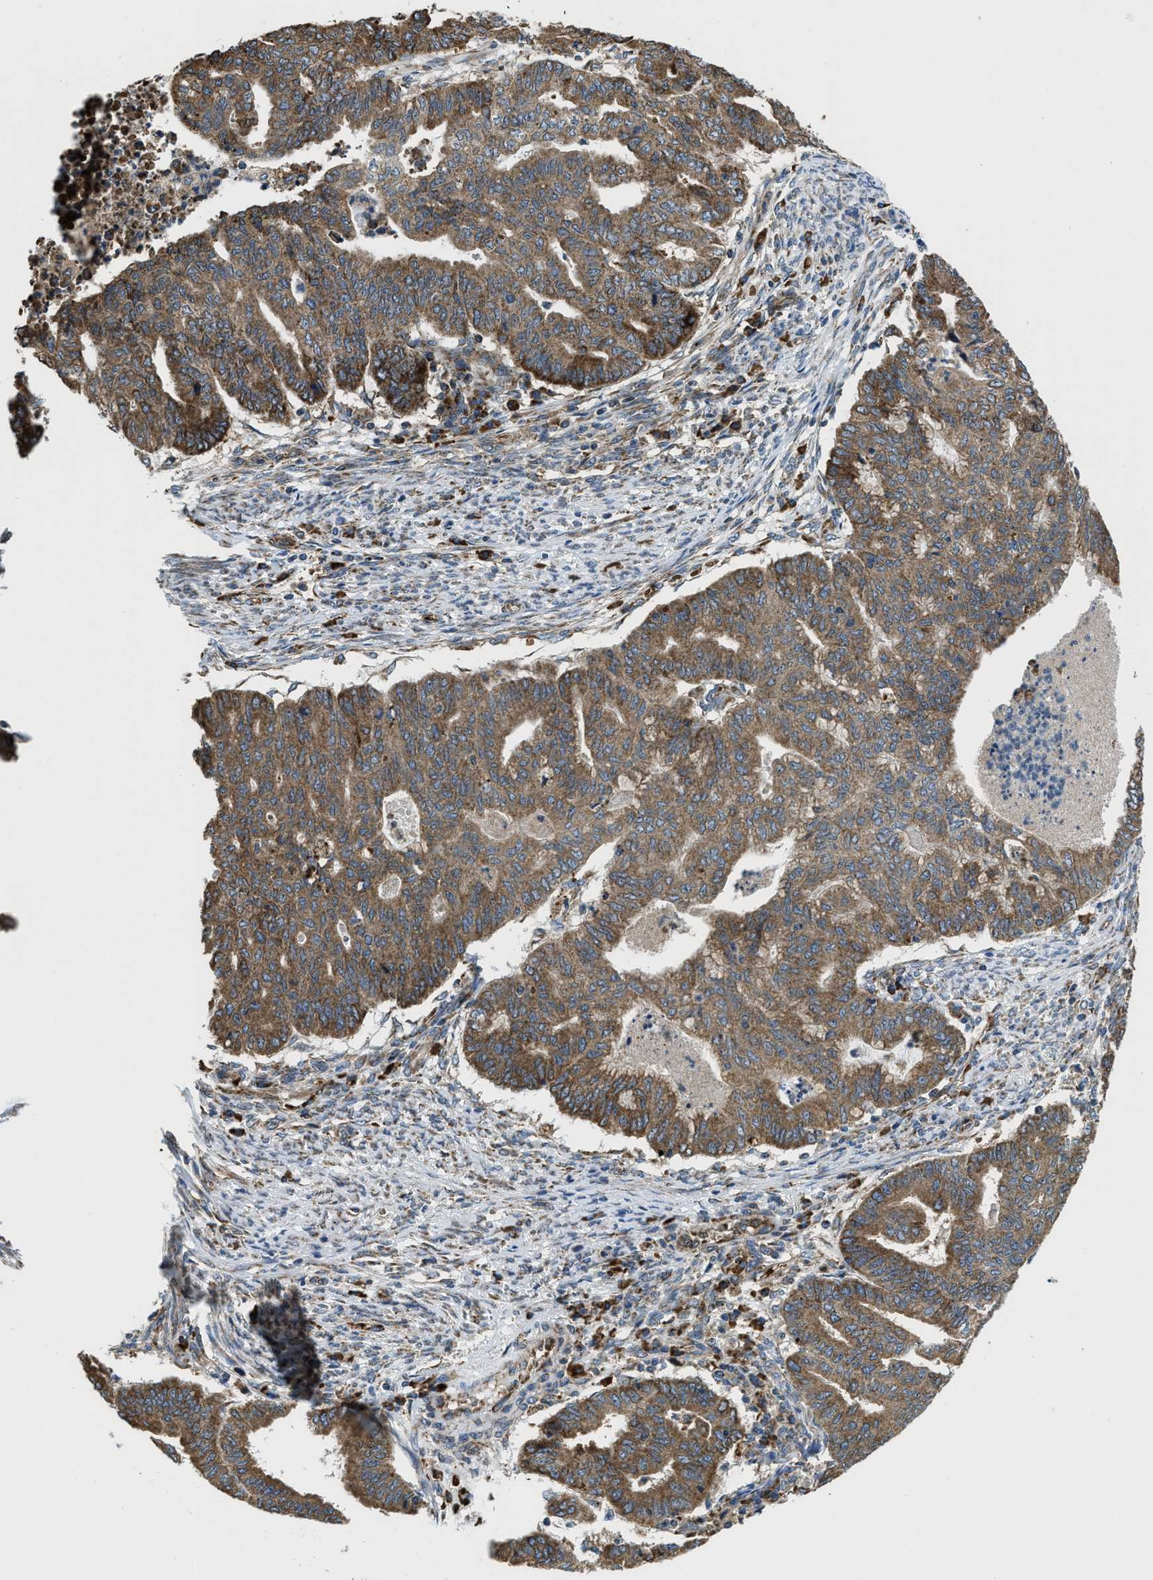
{"staining": {"intensity": "moderate", "quantity": ">75%", "location": "cytoplasmic/membranous"}, "tissue": "endometrial cancer", "cell_type": "Tumor cells", "image_type": "cancer", "snomed": [{"axis": "morphology", "description": "Adenocarcinoma, NOS"}, {"axis": "topography", "description": "Endometrium"}], "caption": "Tumor cells show moderate cytoplasmic/membranous positivity in approximately >75% of cells in endometrial adenocarcinoma.", "gene": "CSPG4", "patient": {"sex": "female", "age": 79}}